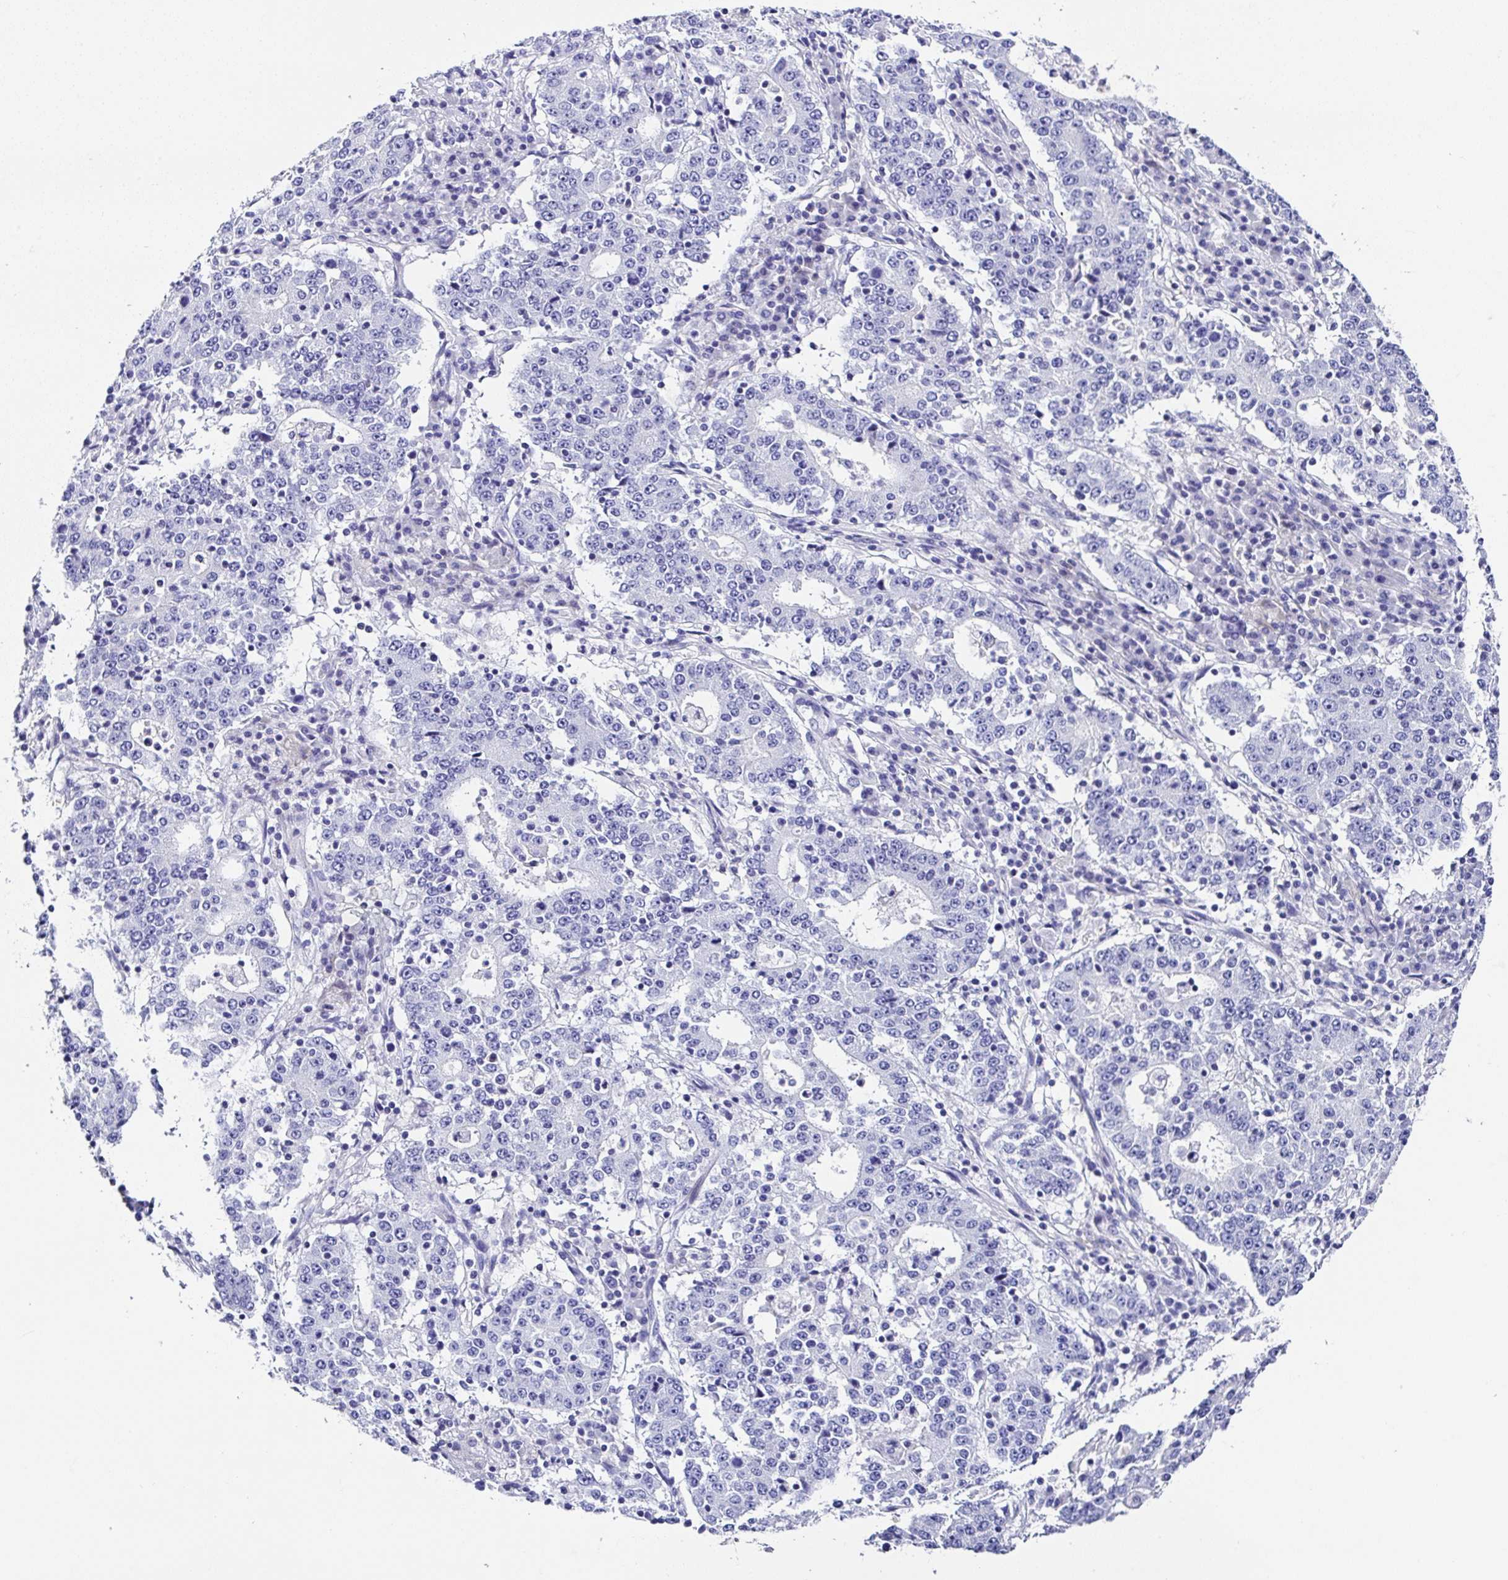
{"staining": {"intensity": "negative", "quantity": "none", "location": "none"}, "tissue": "stomach cancer", "cell_type": "Tumor cells", "image_type": "cancer", "snomed": [{"axis": "morphology", "description": "Adenocarcinoma, NOS"}, {"axis": "topography", "description": "Stomach"}], "caption": "Human stomach cancer stained for a protein using immunohistochemistry (IHC) demonstrates no positivity in tumor cells.", "gene": "UGT3A1", "patient": {"sex": "male", "age": 59}}